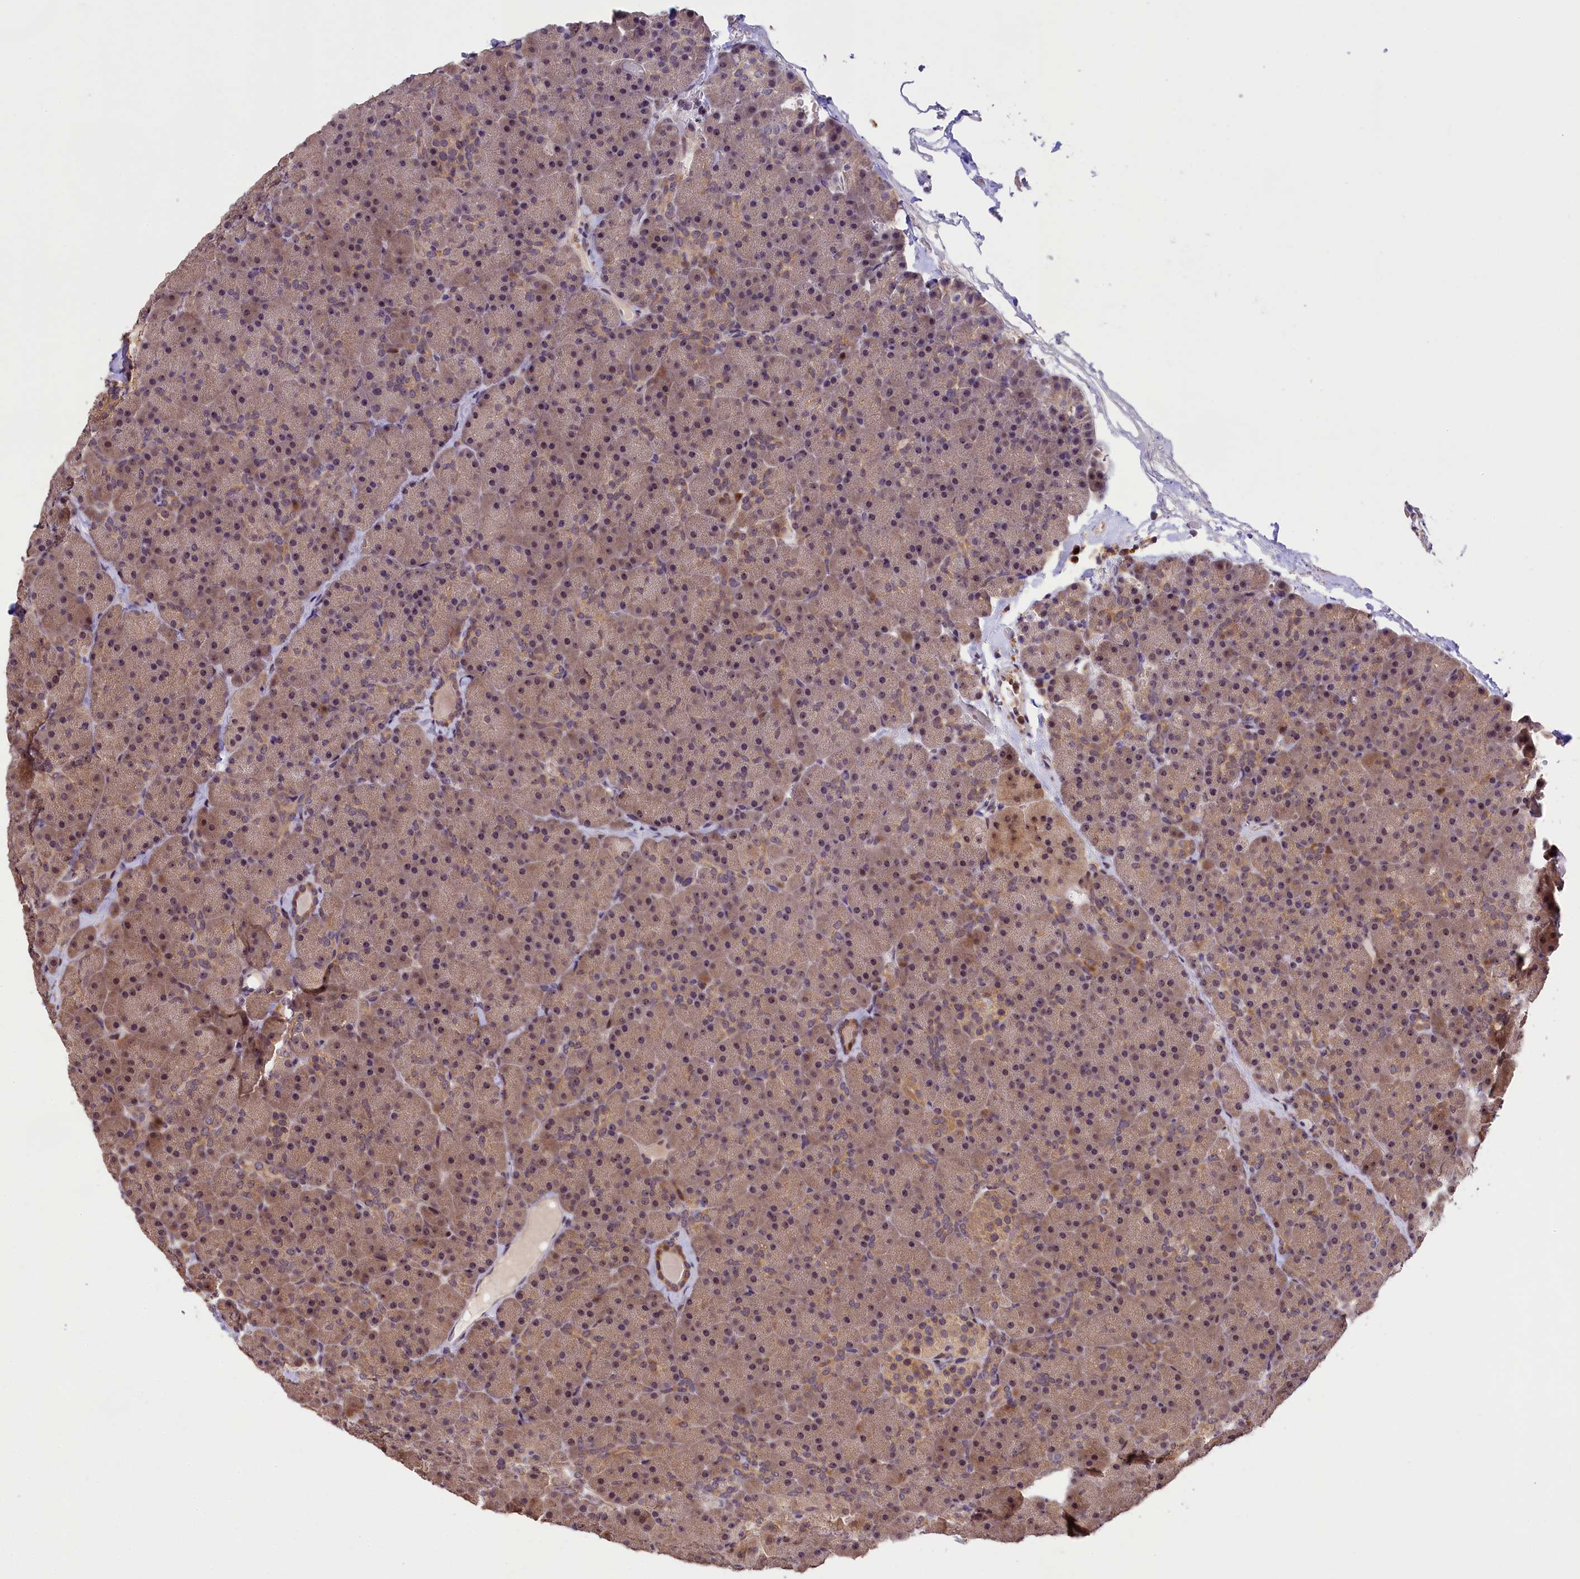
{"staining": {"intensity": "weak", "quantity": "25%-75%", "location": "cytoplasmic/membranous,nuclear"}, "tissue": "pancreas", "cell_type": "Exocrine glandular cells", "image_type": "normal", "snomed": [{"axis": "morphology", "description": "Normal tissue, NOS"}, {"axis": "topography", "description": "Pancreas"}], "caption": "This photomicrograph reveals normal pancreas stained with IHC to label a protein in brown. The cytoplasmic/membranous,nuclear of exocrine glandular cells show weak positivity for the protein. Nuclei are counter-stained blue.", "gene": "PHAF1", "patient": {"sex": "male", "age": 36}}